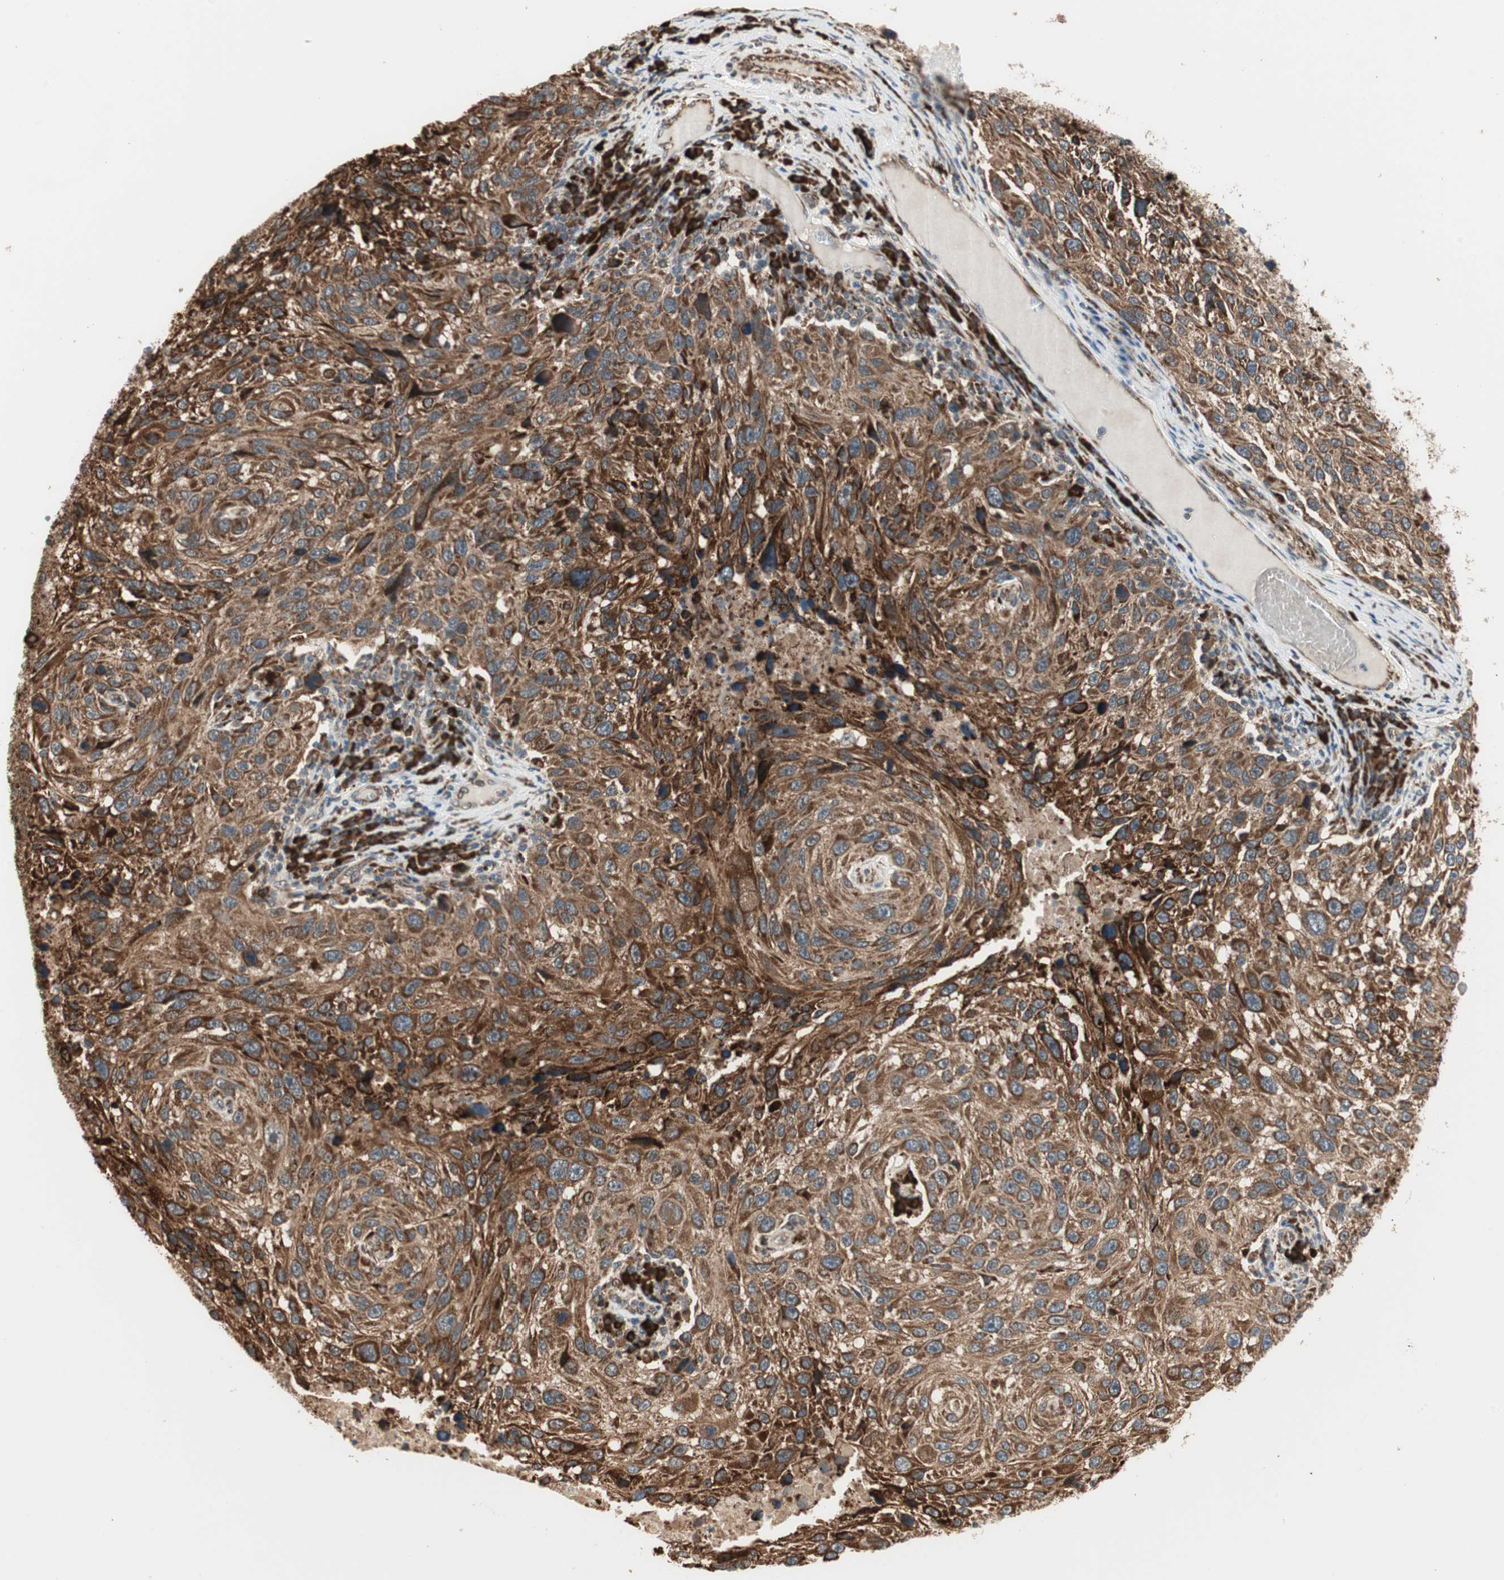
{"staining": {"intensity": "strong", "quantity": ">75%", "location": "cytoplasmic/membranous"}, "tissue": "melanoma", "cell_type": "Tumor cells", "image_type": "cancer", "snomed": [{"axis": "morphology", "description": "Malignant melanoma, NOS"}, {"axis": "topography", "description": "Skin"}], "caption": "Human melanoma stained for a protein (brown) shows strong cytoplasmic/membranous positive staining in about >75% of tumor cells.", "gene": "P4HA1", "patient": {"sex": "male", "age": 53}}